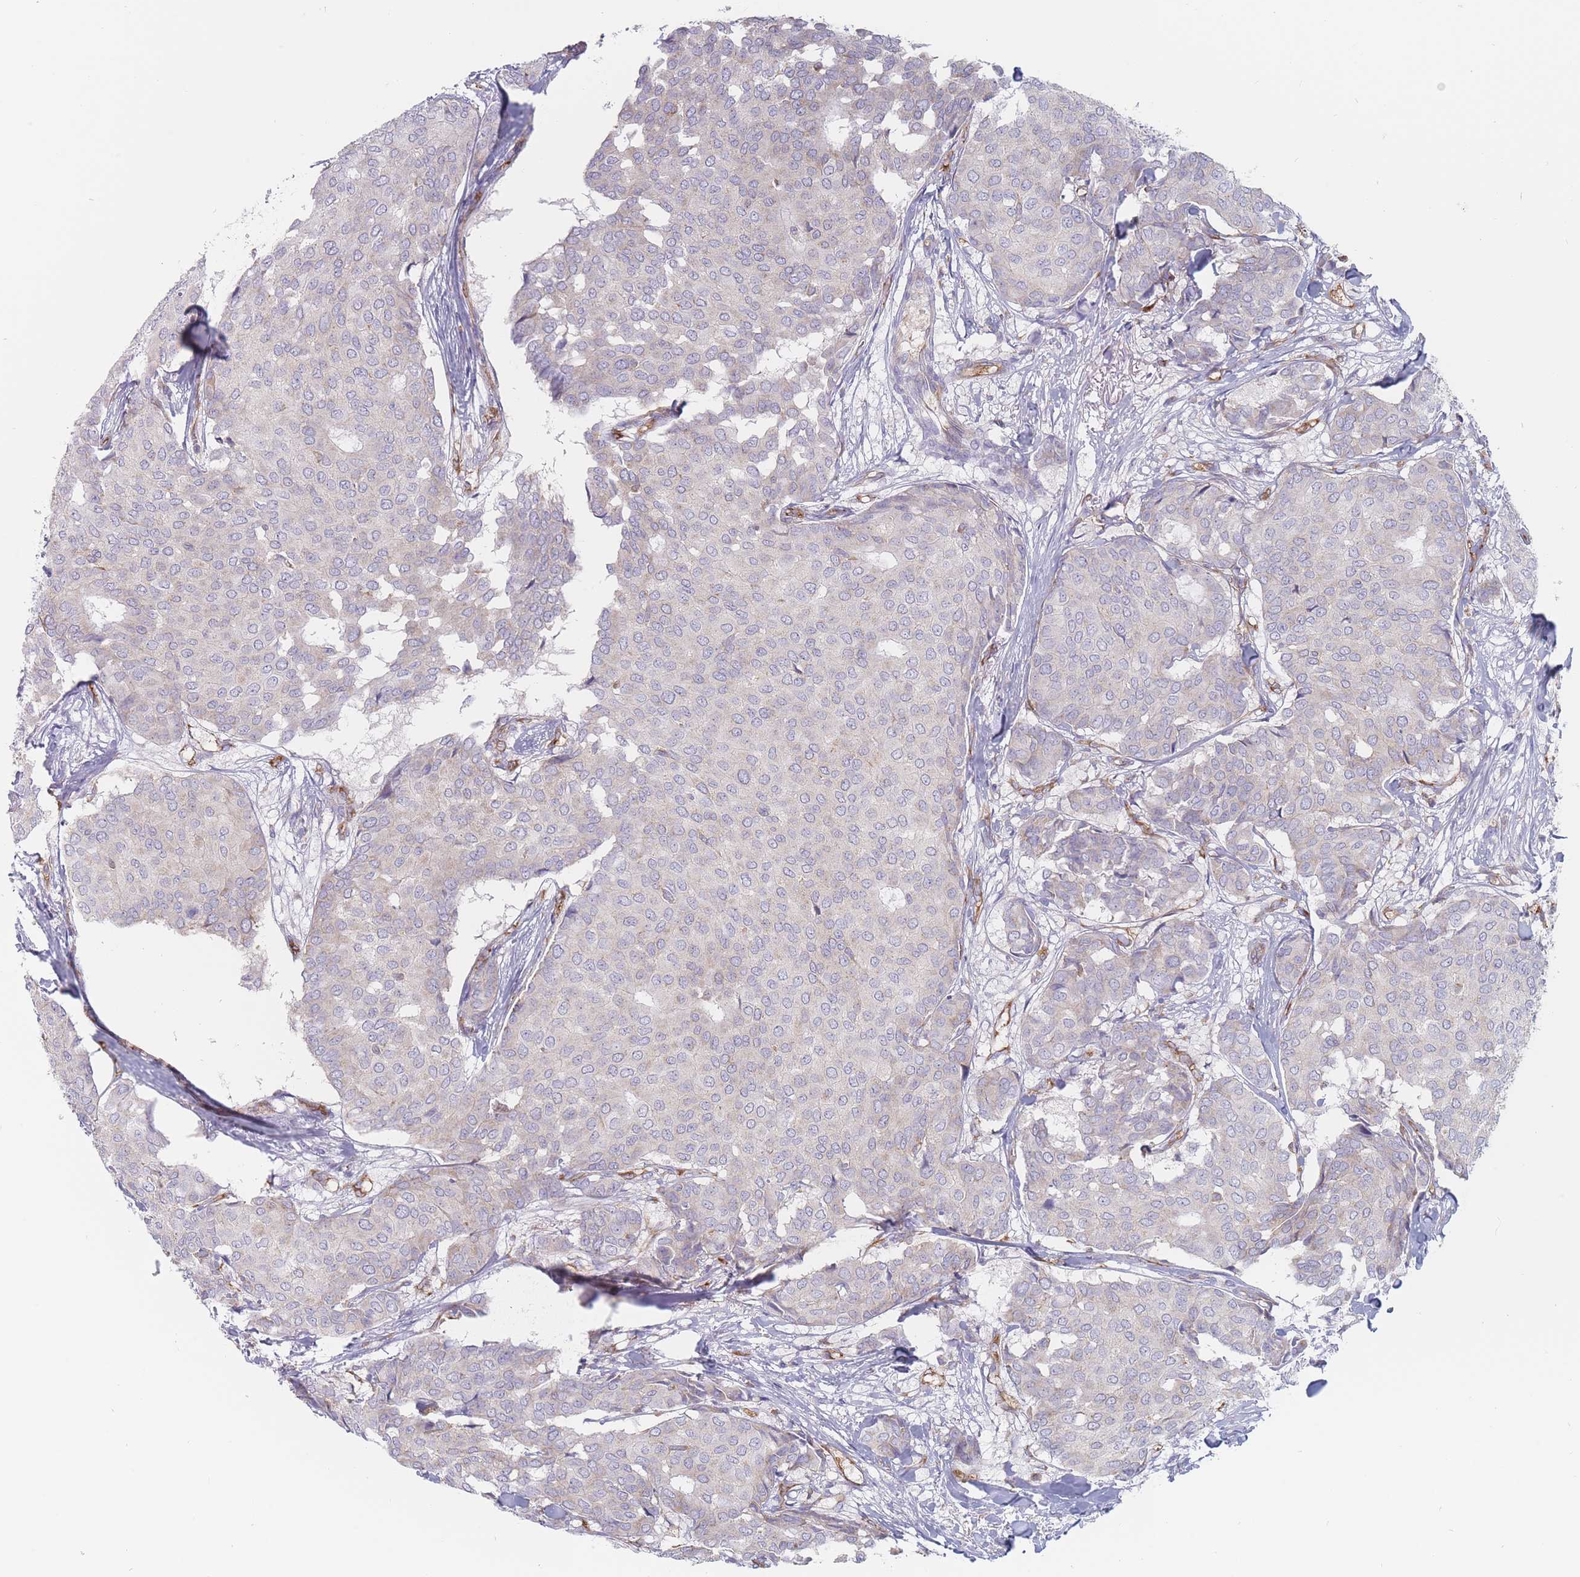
{"staining": {"intensity": "weak", "quantity": "<25%", "location": "cytoplasmic/membranous"}, "tissue": "breast cancer", "cell_type": "Tumor cells", "image_type": "cancer", "snomed": [{"axis": "morphology", "description": "Duct carcinoma"}, {"axis": "topography", "description": "Breast"}], "caption": "Immunohistochemistry (IHC) of human breast cancer (infiltrating ductal carcinoma) shows no expression in tumor cells. The staining is performed using DAB brown chromogen with nuclei counter-stained in using hematoxylin.", "gene": "MAP1S", "patient": {"sex": "female", "age": 75}}